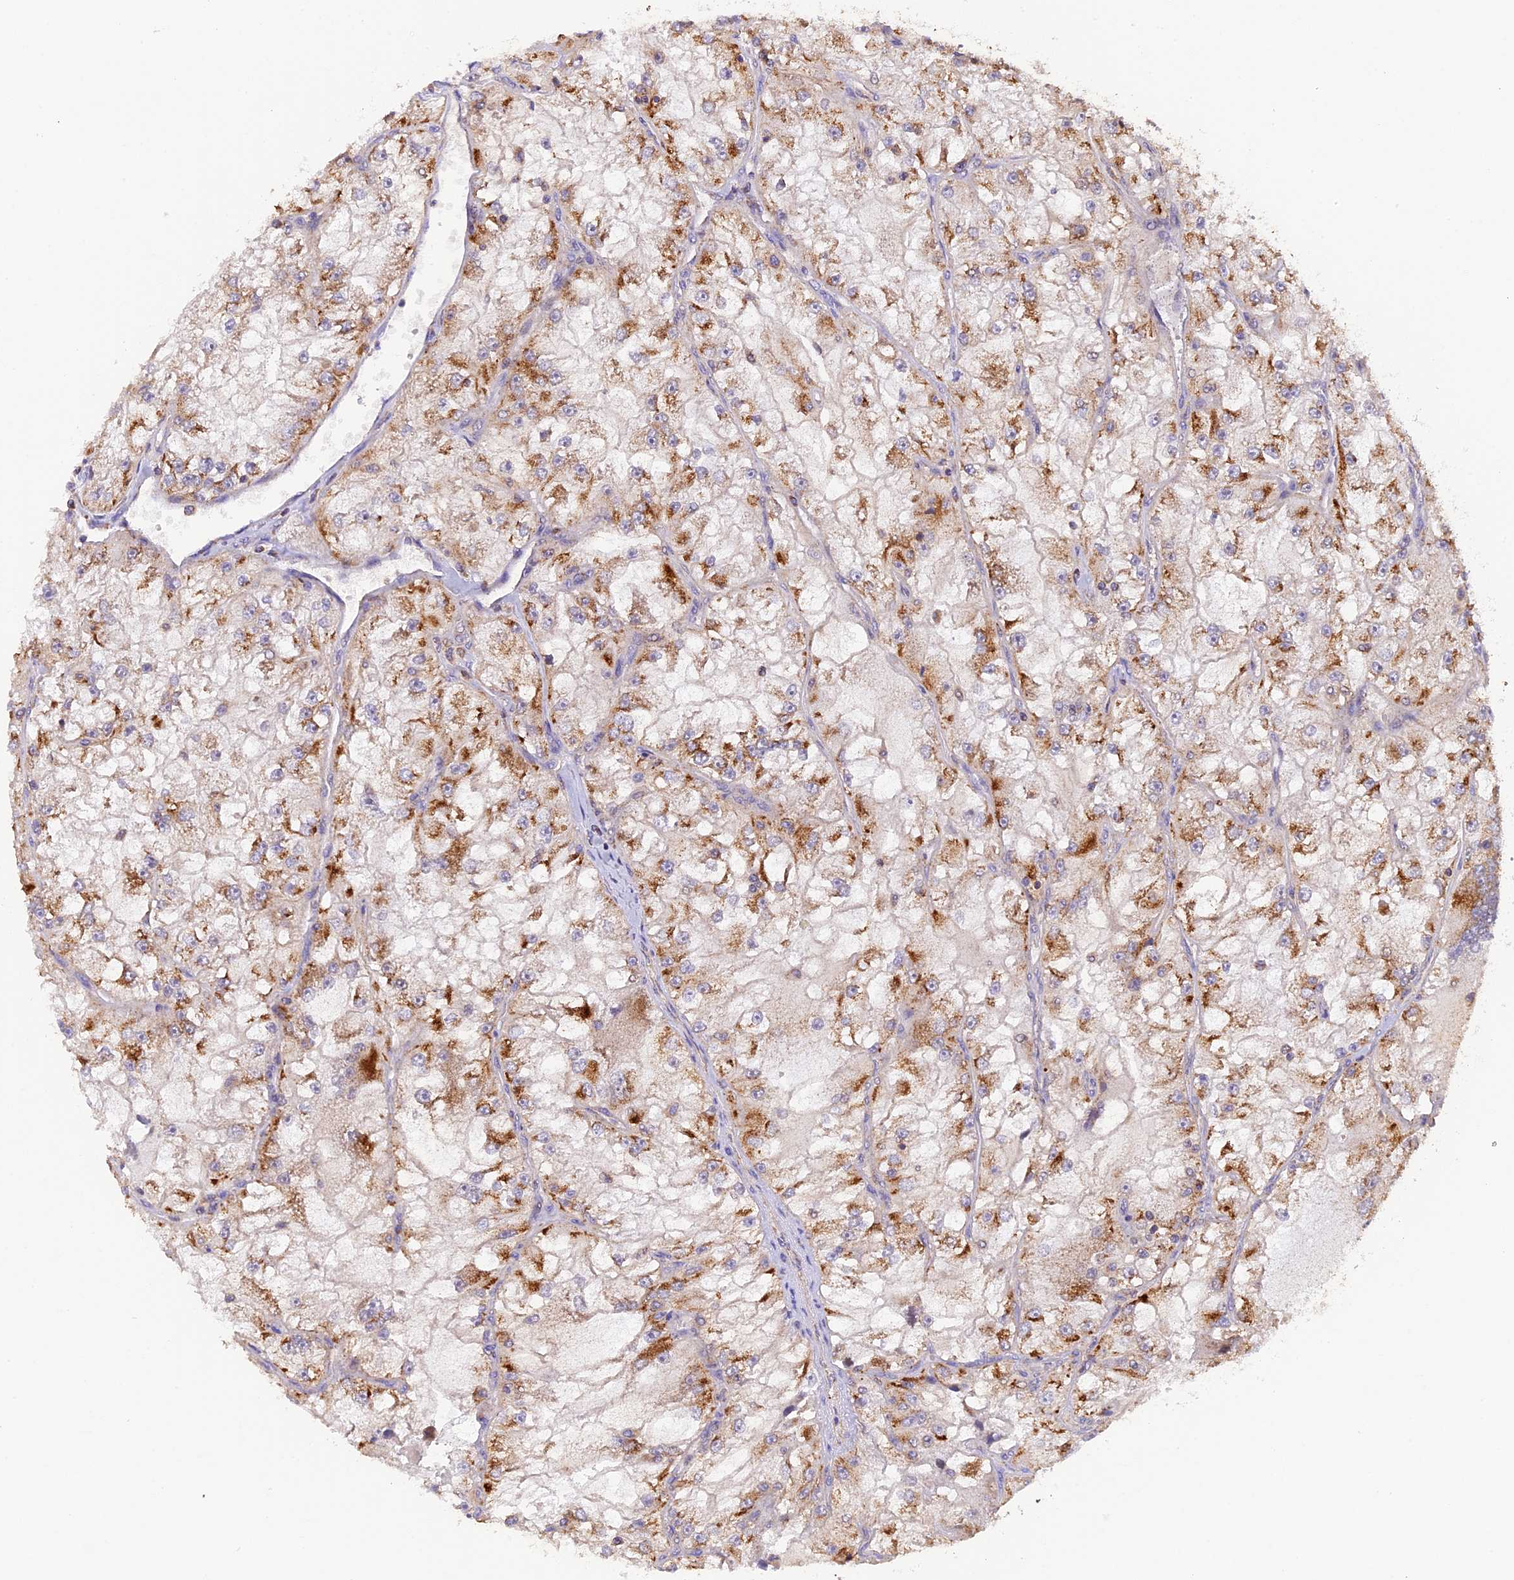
{"staining": {"intensity": "moderate", "quantity": "25%-75%", "location": "cytoplasmic/membranous"}, "tissue": "renal cancer", "cell_type": "Tumor cells", "image_type": "cancer", "snomed": [{"axis": "morphology", "description": "Adenocarcinoma, NOS"}, {"axis": "topography", "description": "Kidney"}], "caption": "Tumor cells demonstrate moderate cytoplasmic/membranous staining in approximately 25%-75% of cells in renal adenocarcinoma.", "gene": "PEX3", "patient": {"sex": "female", "age": 72}}